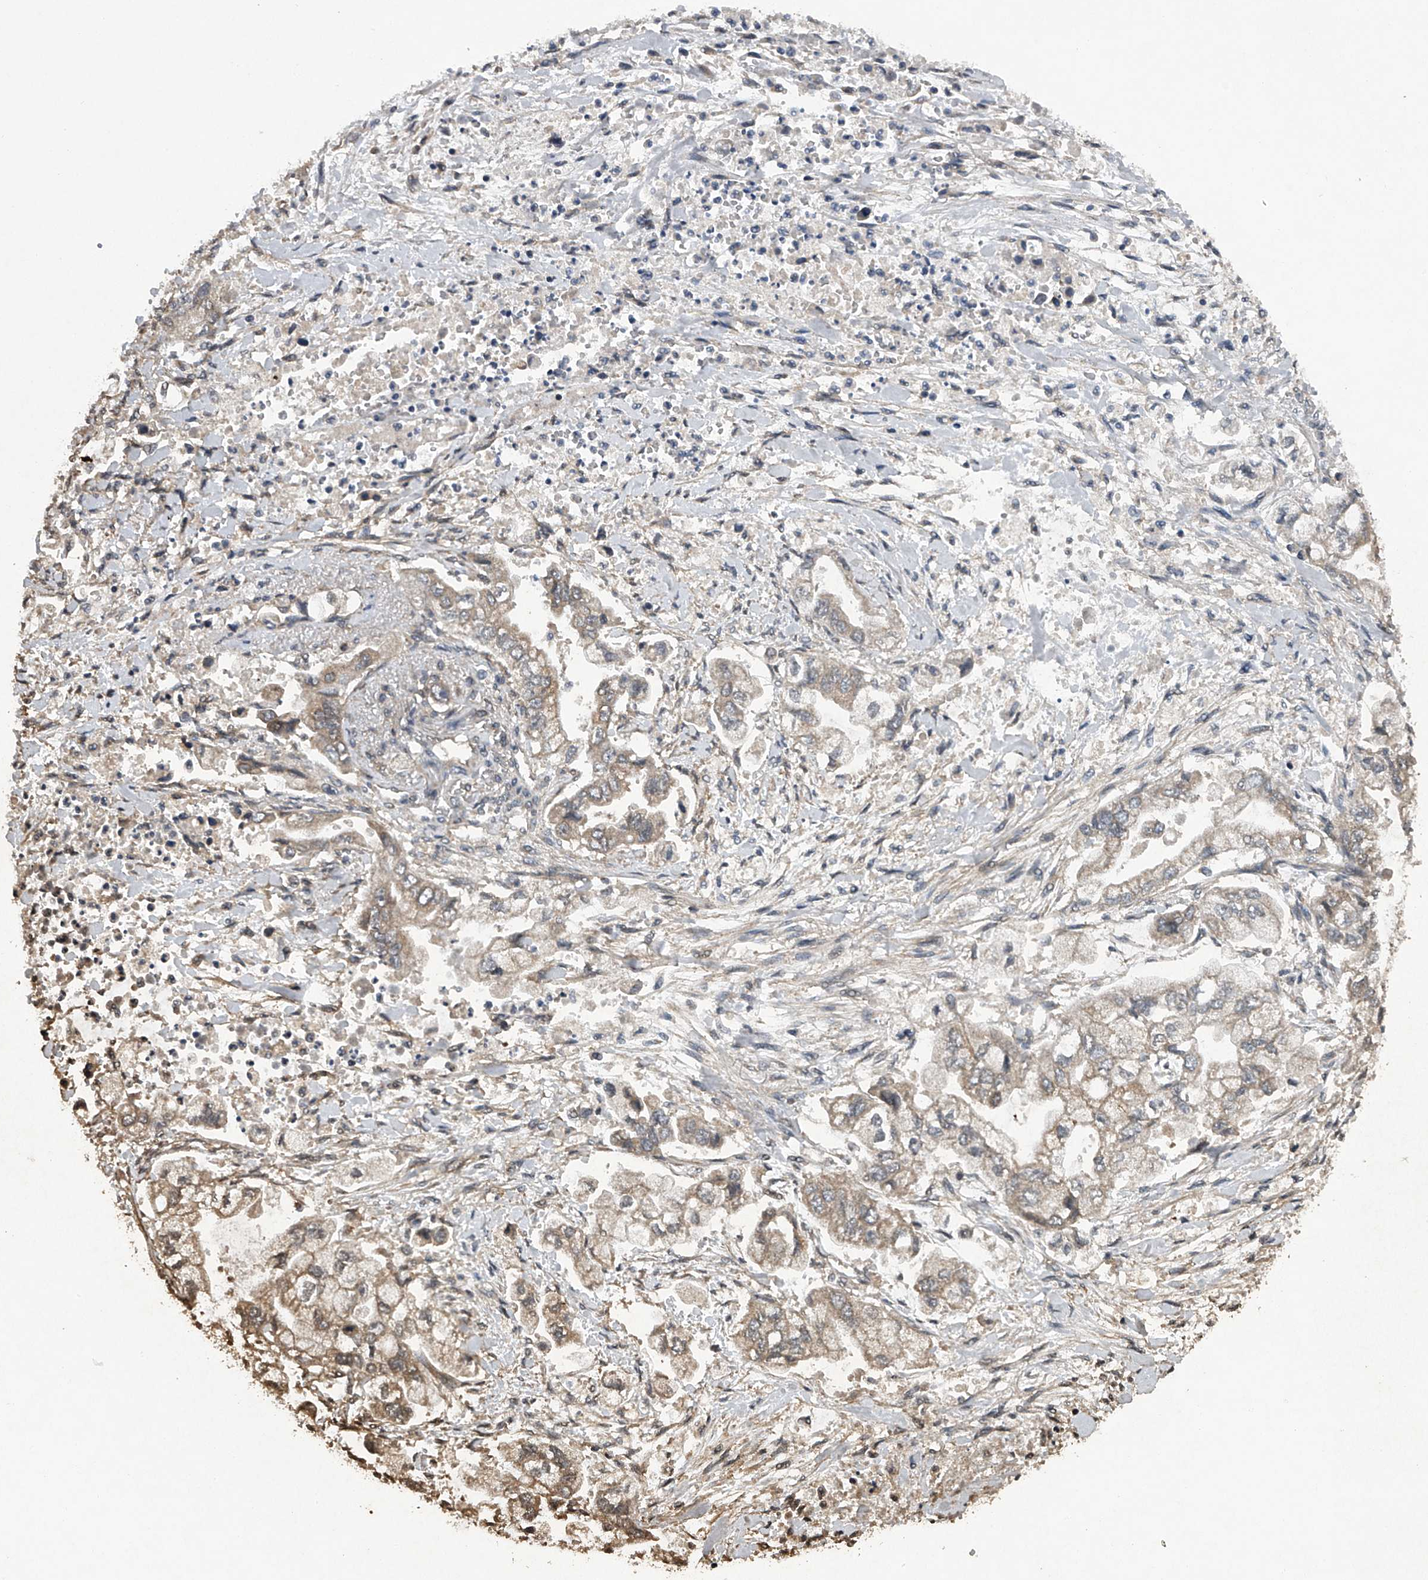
{"staining": {"intensity": "moderate", "quantity": ">75%", "location": "cytoplasmic/membranous"}, "tissue": "stomach cancer", "cell_type": "Tumor cells", "image_type": "cancer", "snomed": [{"axis": "morphology", "description": "Normal tissue, NOS"}, {"axis": "morphology", "description": "Adenocarcinoma, NOS"}, {"axis": "topography", "description": "Stomach"}], "caption": "Immunohistochemical staining of human adenocarcinoma (stomach) shows moderate cytoplasmic/membranous protein staining in approximately >75% of tumor cells.", "gene": "RNF5", "patient": {"sex": "male", "age": 62}}